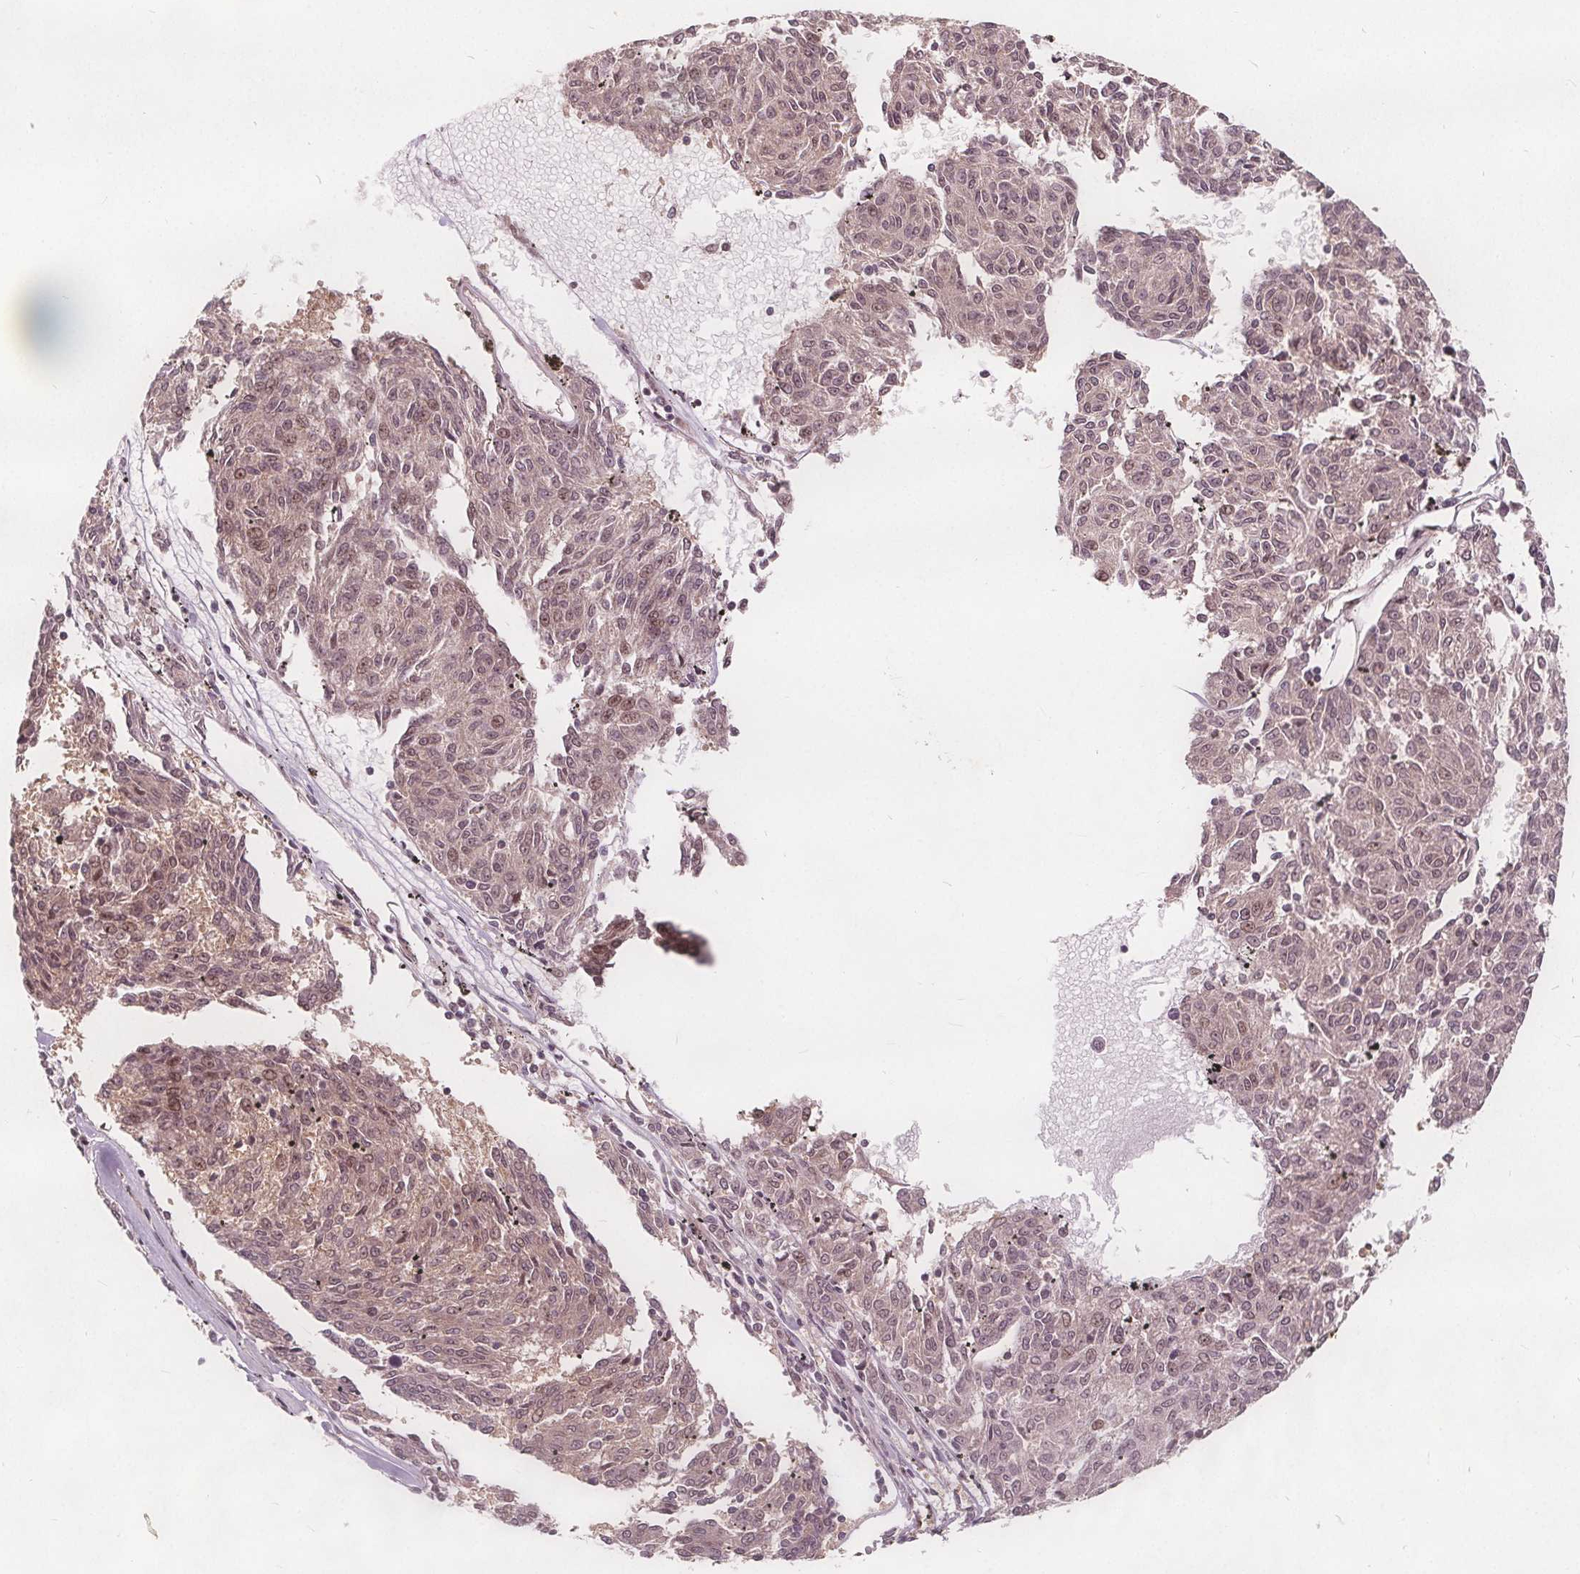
{"staining": {"intensity": "moderate", "quantity": "25%-75%", "location": "nuclear"}, "tissue": "melanoma", "cell_type": "Tumor cells", "image_type": "cancer", "snomed": [{"axis": "morphology", "description": "Malignant melanoma, NOS"}, {"axis": "topography", "description": "Skin"}], "caption": "This is an image of IHC staining of melanoma, which shows moderate expression in the nuclear of tumor cells.", "gene": "PPP1CB", "patient": {"sex": "female", "age": 72}}